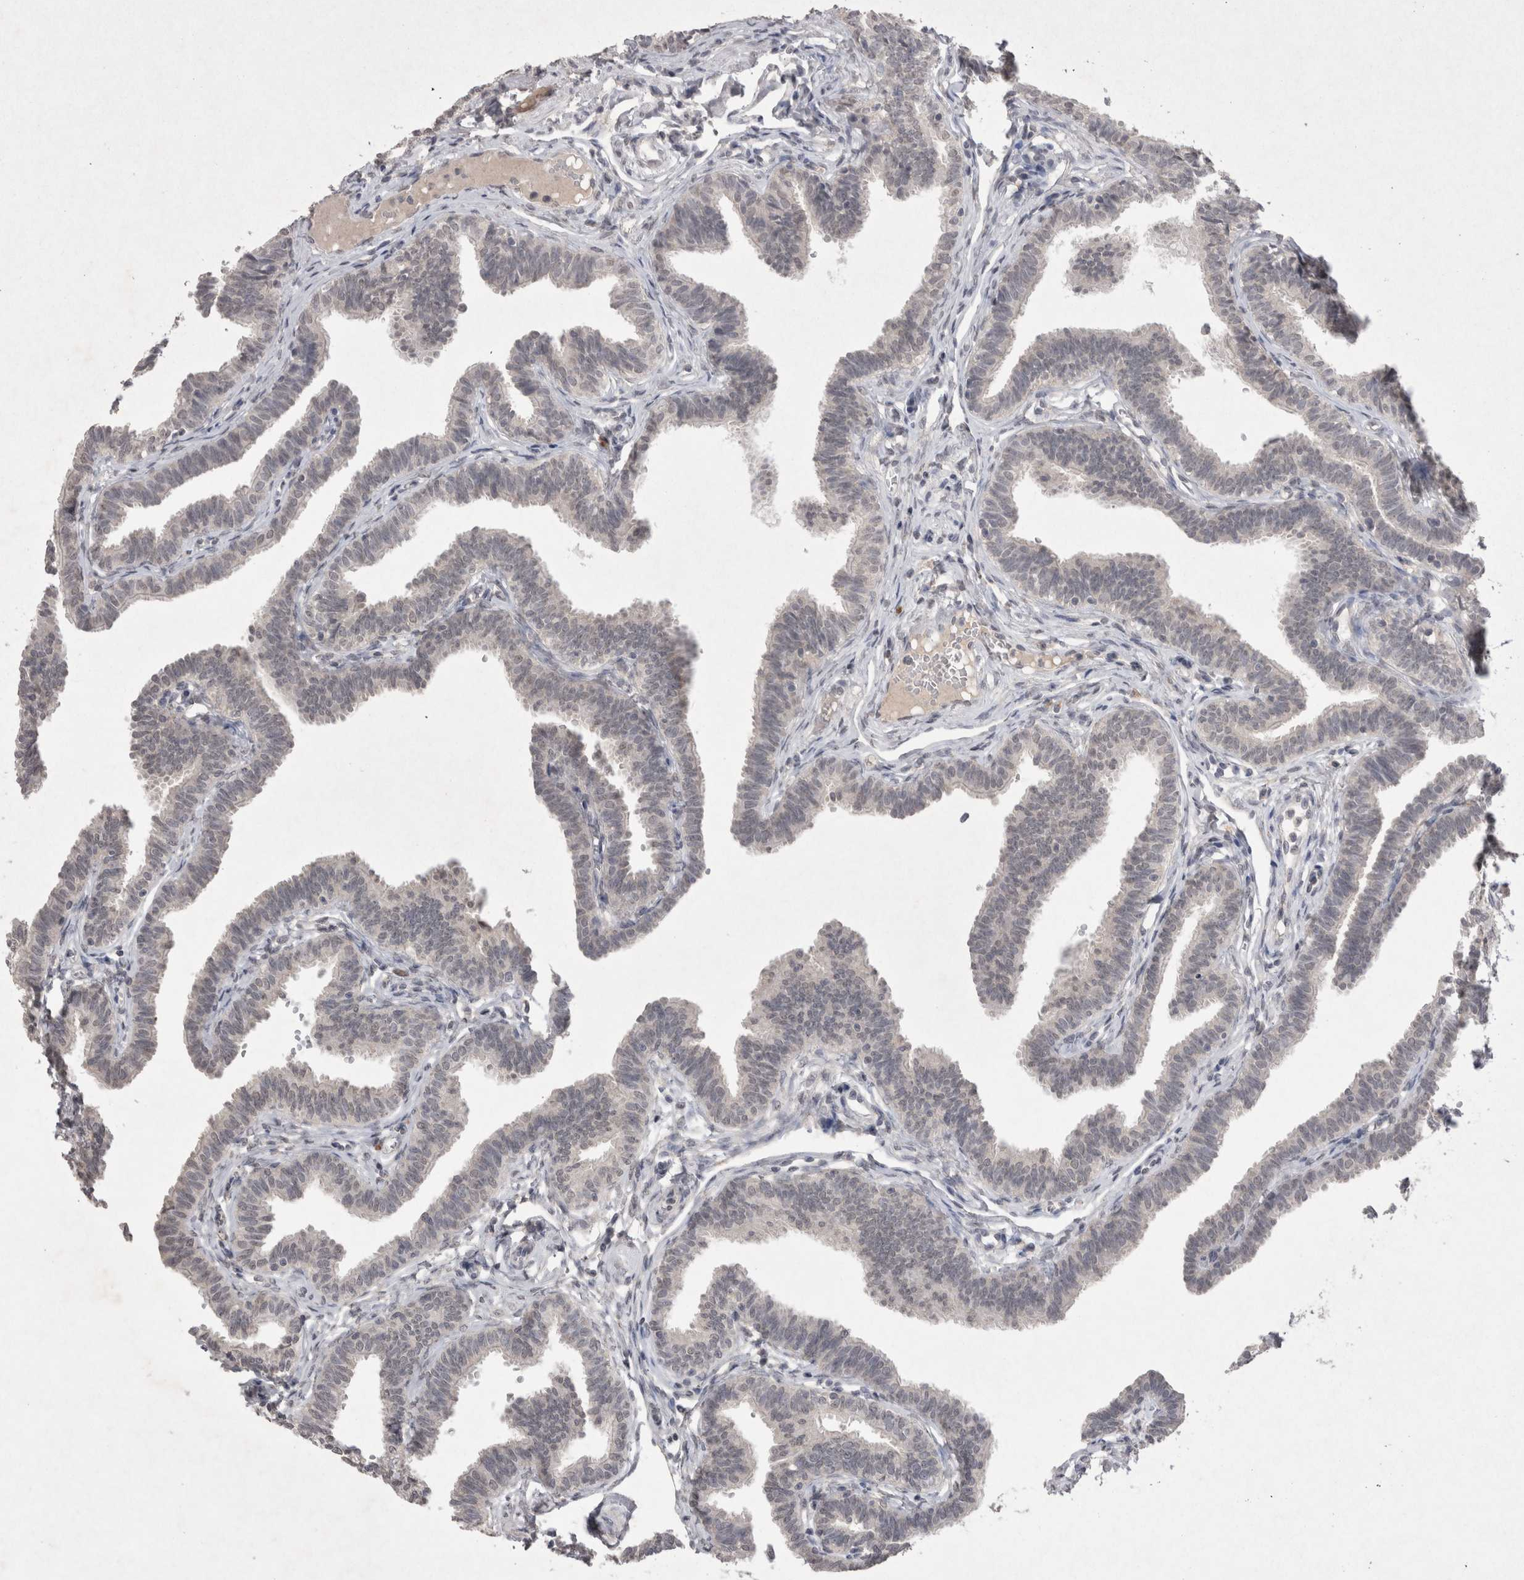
{"staining": {"intensity": "negative", "quantity": "none", "location": "none"}, "tissue": "fallopian tube", "cell_type": "Glandular cells", "image_type": "normal", "snomed": [{"axis": "morphology", "description": "Normal tissue, NOS"}, {"axis": "topography", "description": "Fallopian tube"}, {"axis": "topography", "description": "Ovary"}], "caption": "An immunohistochemistry (IHC) micrograph of unremarkable fallopian tube is shown. There is no staining in glandular cells of fallopian tube. (DAB (3,3'-diaminobenzidine) immunohistochemistry (IHC) visualized using brightfield microscopy, high magnification).", "gene": "LYVE1", "patient": {"sex": "female", "age": 23}}